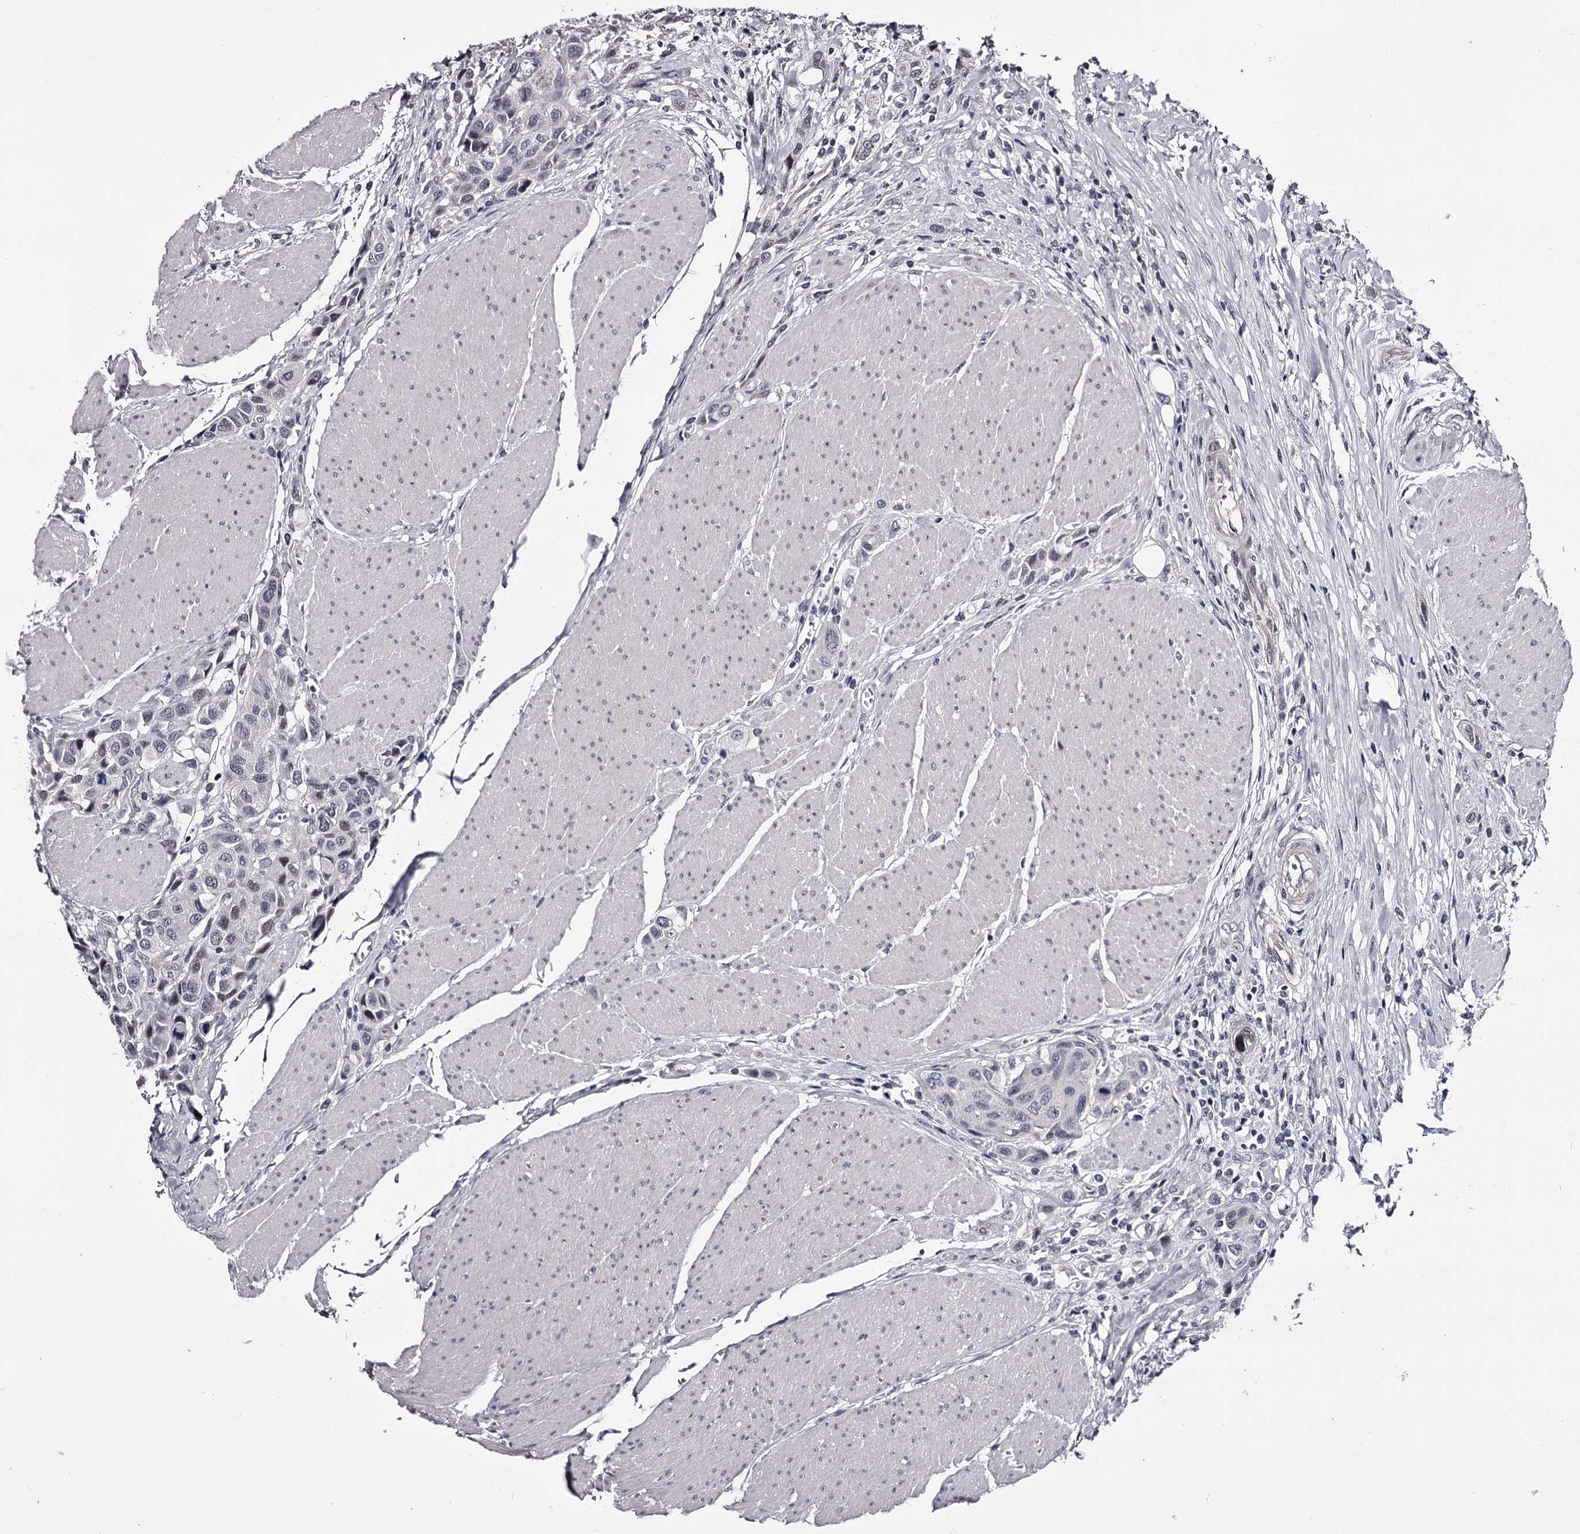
{"staining": {"intensity": "negative", "quantity": "none", "location": "none"}, "tissue": "urothelial cancer", "cell_type": "Tumor cells", "image_type": "cancer", "snomed": [{"axis": "morphology", "description": "Urothelial carcinoma, High grade"}, {"axis": "topography", "description": "Urinary bladder"}], "caption": "High power microscopy micrograph of an immunohistochemistry (IHC) micrograph of high-grade urothelial carcinoma, revealing no significant staining in tumor cells. The staining is performed using DAB brown chromogen with nuclei counter-stained in using hematoxylin.", "gene": "OVOL2", "patient": {"sex": "male", "age": 50}}